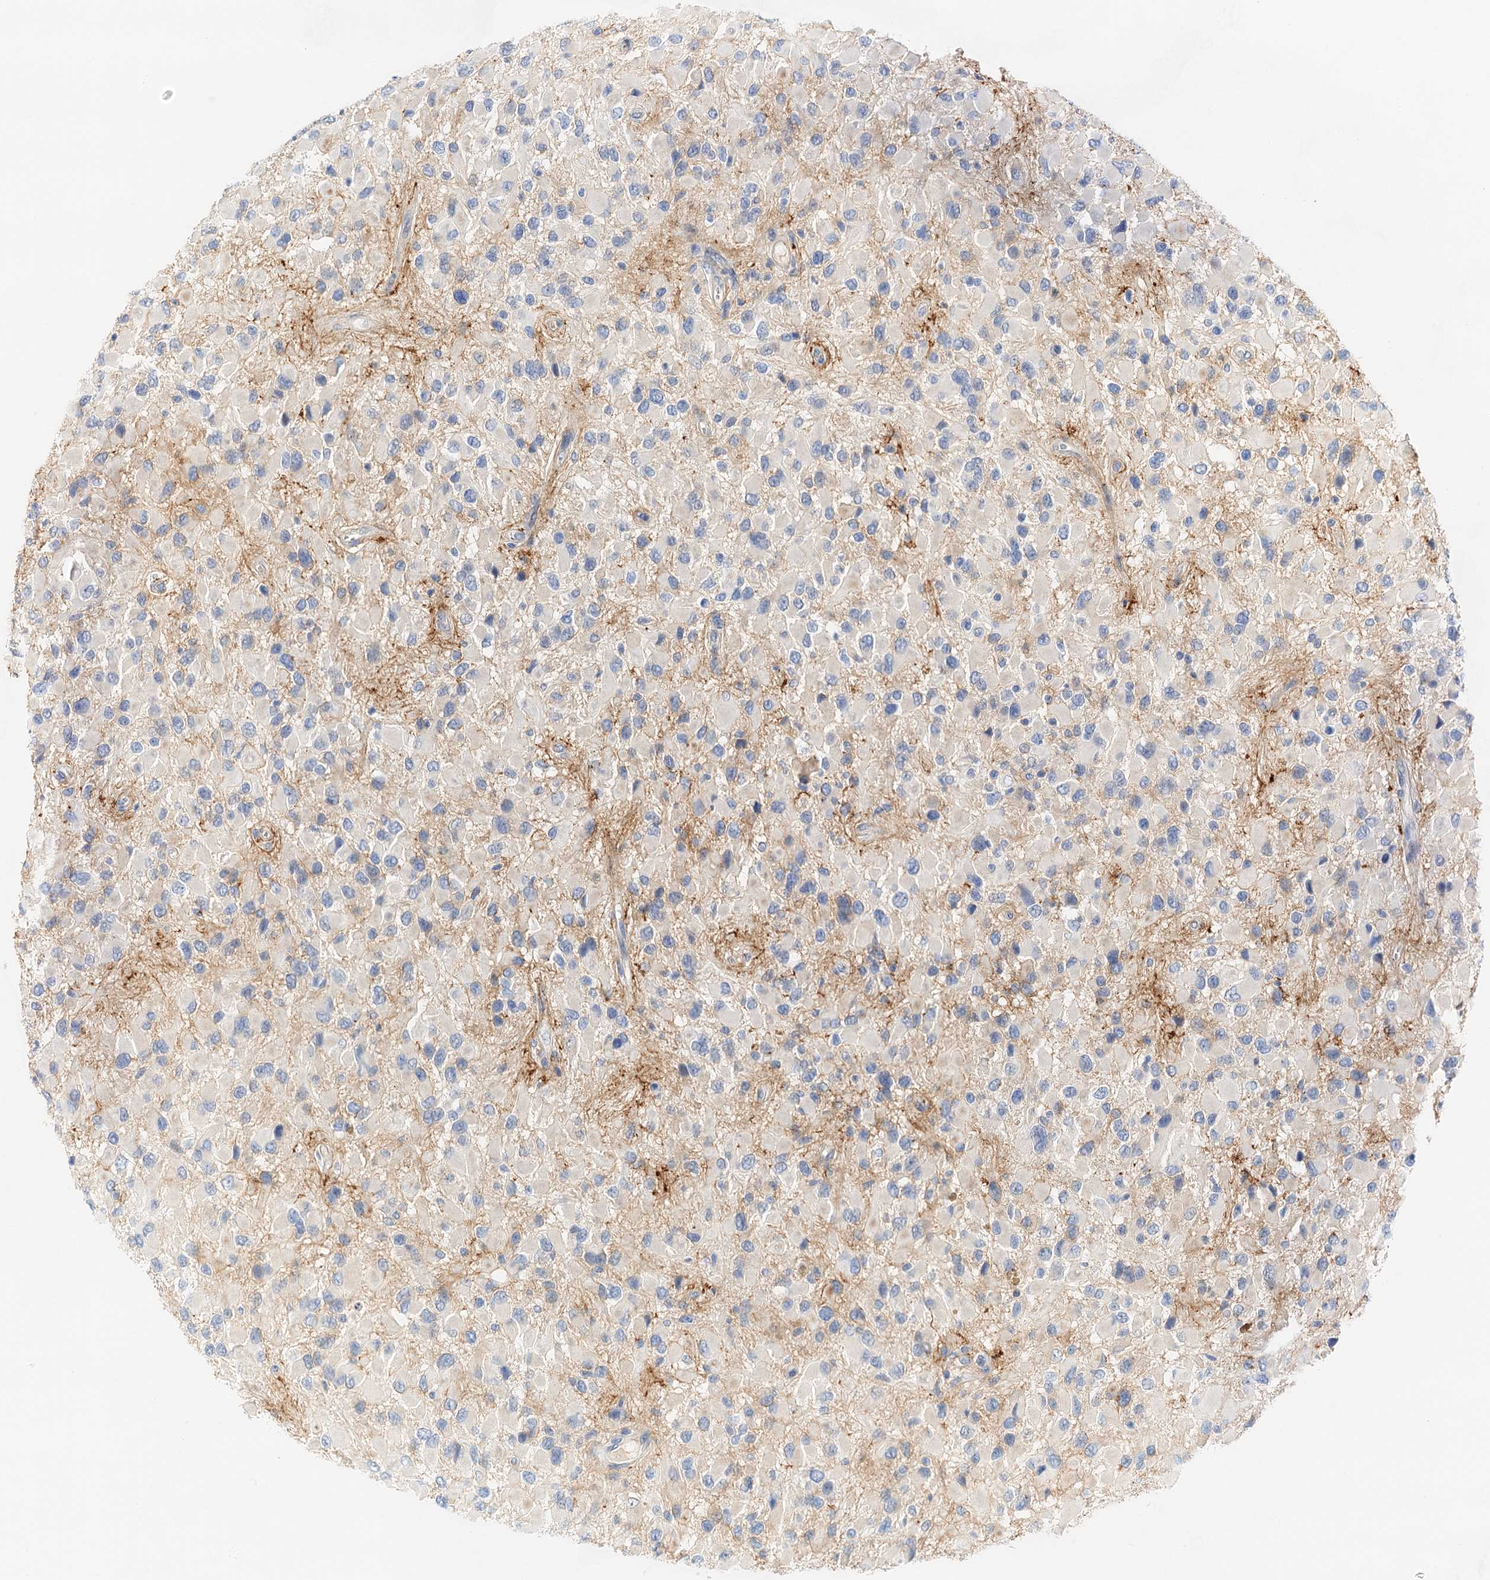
{"staining": {"intensity": "negative", "quantity": "none", "location": "none"}, "tissue": "glioma", "cell_type": "Tumor cells", "image_type": "cancer", "snomed": [{"axis": "morphology", "description": "Glioma, malignant, High grade"}, {"axis": "topography", "description": "Brain"}], "caption": "Immunohistochemistry (IHC) photomicrograph of neoplastic tissue: glioma stained with DAB (3,3'-diaminobenzidine) shows no significant protein expression in tumor cells.", "gene": "MORN3", "patient": {"sex": "male", "age": 53}}